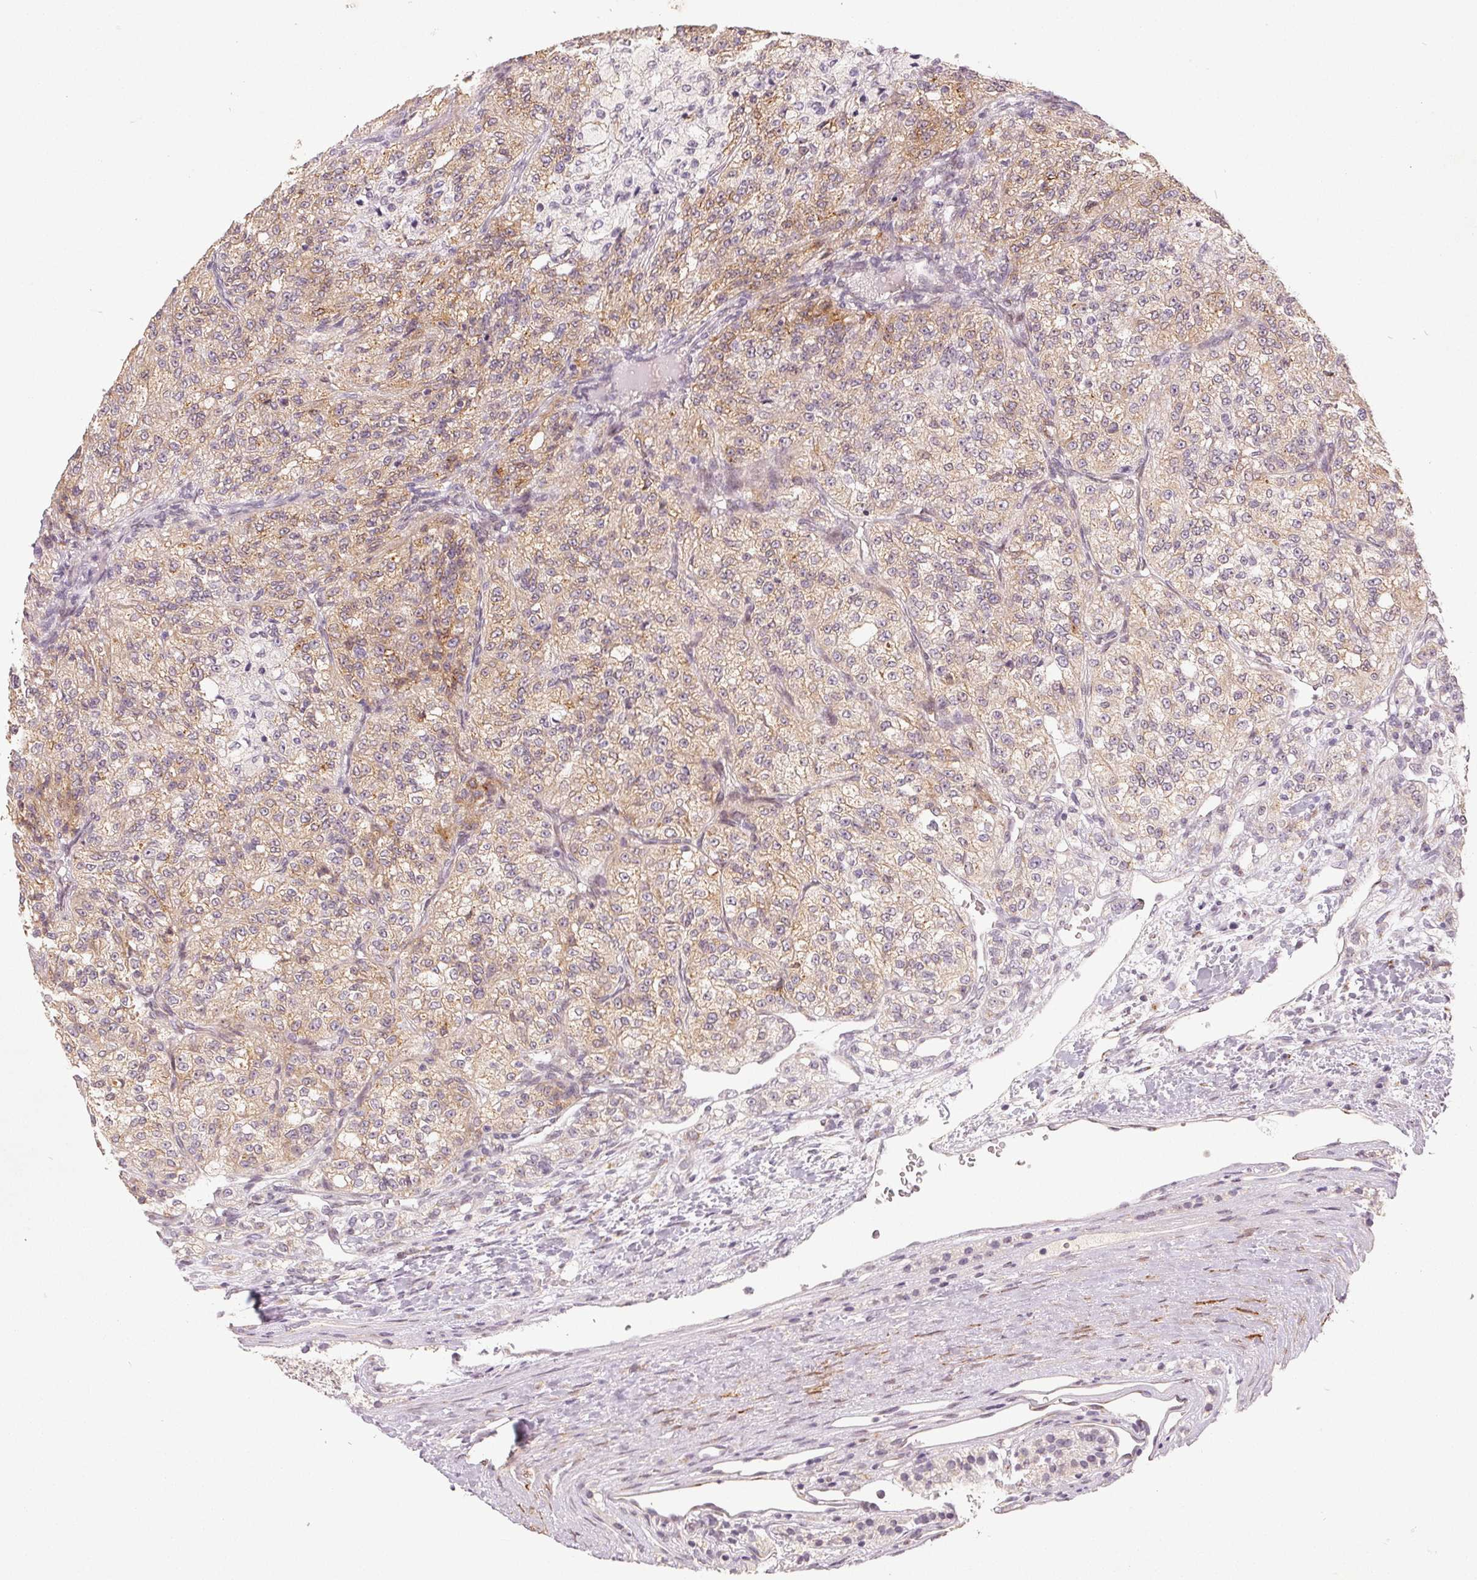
{"staining": {"intensity": "weak", "quantity": "25%-75%", "location": "cytoplasmic/membranous"}, "tissue": "renal cancer", "cell_type": "Tumor cells", "image_type": "cancer", "snomed": [{"axis": "morphology", "description": "Adenocarcinoma, NOS"}, {"axis": "topography", "description": "Kidney"}], "caption": "This histopathology image demonstrates immunohistochemistry (IHC) staining of adenocarcinoma (renal), with low weak cytoplasmic/membranous staining in approximately 25%-75% of tumor cells.", "gene": "TMSB15B", "patient": {"sex": "female", "age": 63}}